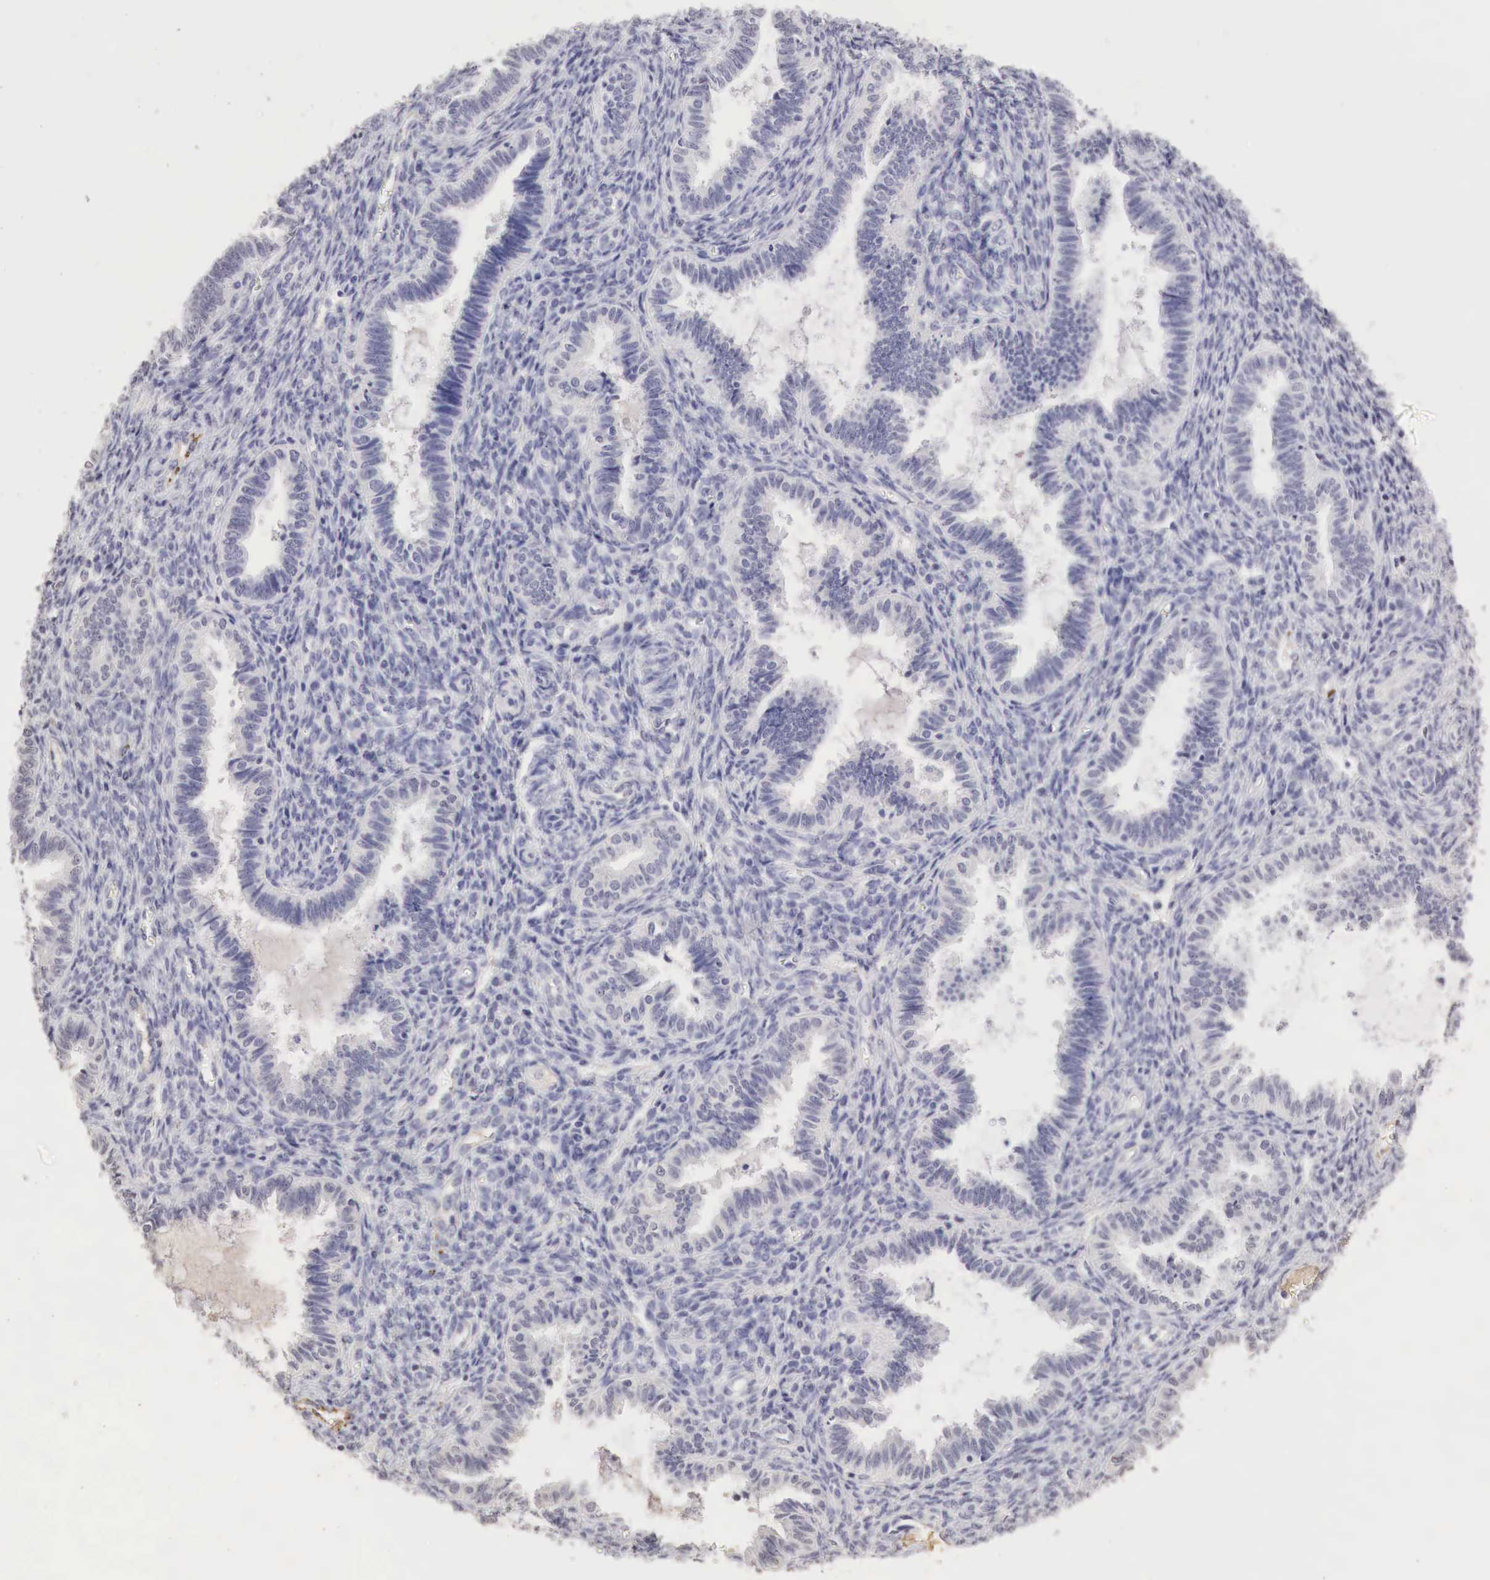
{"staining": {"intensity": "negative", "quantity": "none", "location": "none"}, "tissue": "endometrium", "cell_type": "Cells in endometrial stroma", "image_type": "normal", "snomed": [{"axis": "morphology", "description": "Normal tissue, NOS"}, {"axis": "topography", "description": "Endometrium"}], "caption": "An image of human endometrium is negative for staining in cells in endometrial stroma. (Brightfield microscopy of DAB IHC at high magnification).", "gene": "OTC", "patient": {"sex": "female", "age": 36}}